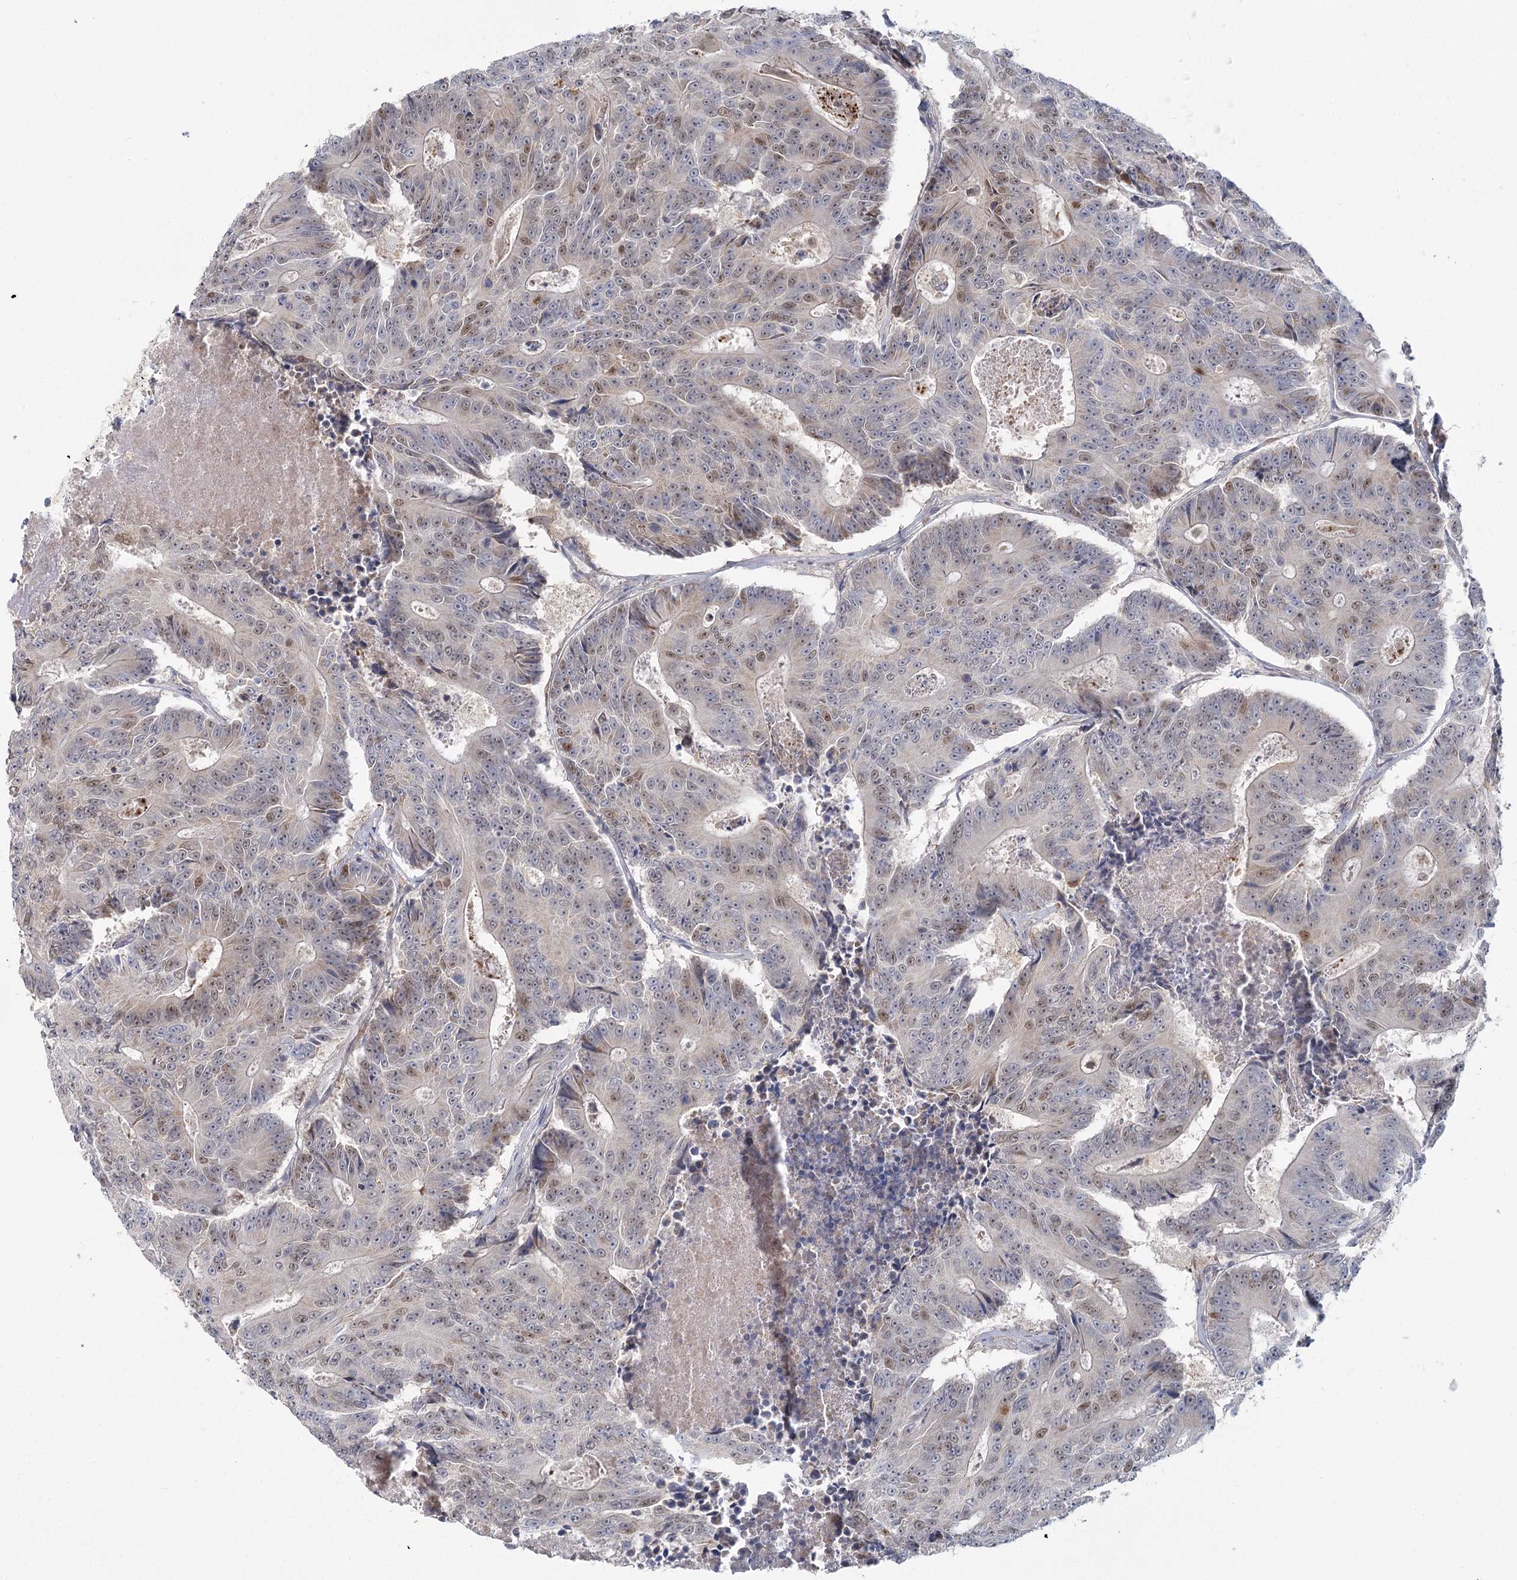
{"staining": {"intensity": "weak", "quantity": "25%-75%", "location": "nuclear"}, "tissue": "colorectal cancer", "cell_type": "Tumor cells", "image_type": "cancer", "snomed": [{"axis": "morphology", "description": "Adenocarcinoma, NOS"}, {"axis": "topography", "description": "Colon"}], "caption": "IHC photomicrograph of neoplastic tissue: colorectal adenocarcinoma stained using IHC shows low levels of weak protein expression localized specifically in the nuclear of tumor cells, appearing as a nuclear brown color.", "gene": "USP11", "patient": {"sex": "male", "age": 83}}